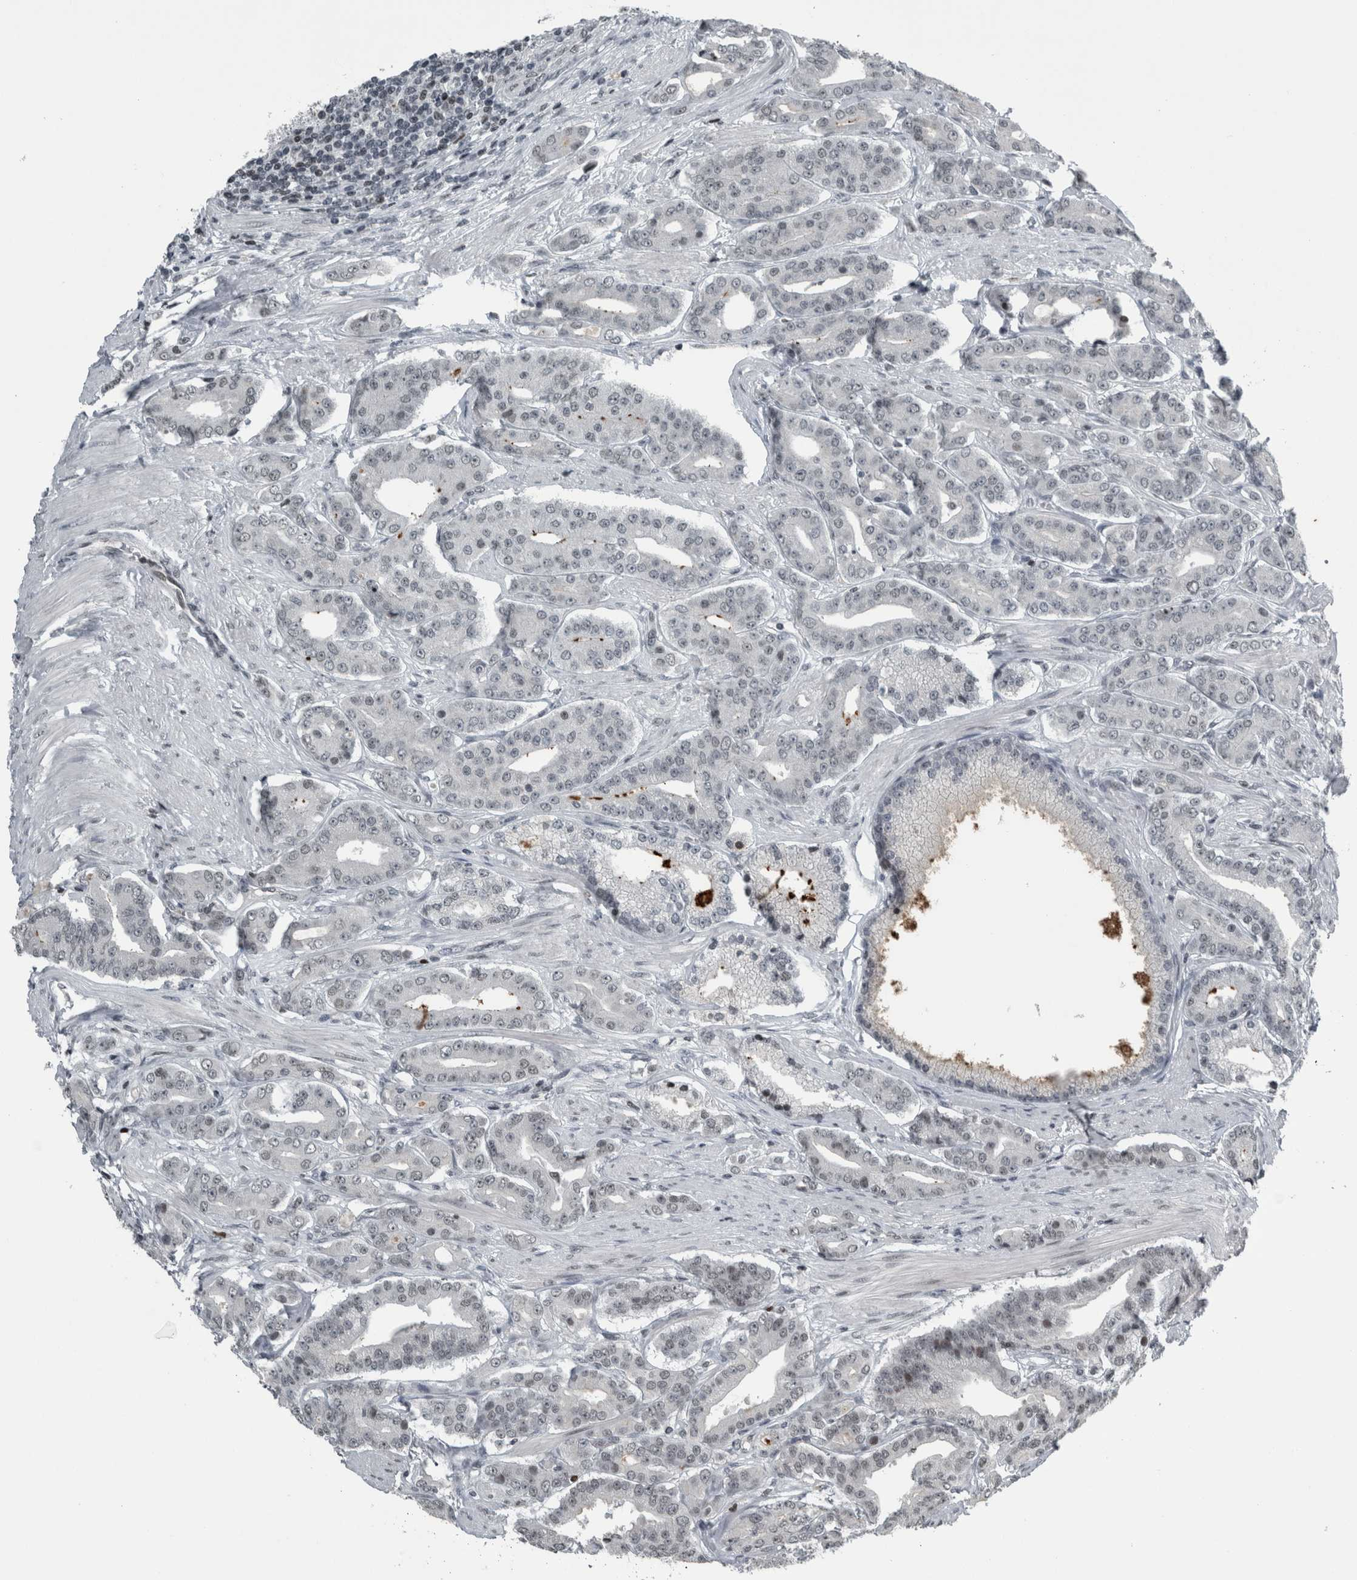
{"staining": {"intensity": "negative", "quantity": "none", "location": "none"}, "tissue": "prostate cancer", "cell_type": "Tumor cells", "image_type": "cancer", "snomed": [{"axis": "morphology", "description": "Adenocarcinoma, High grade"}, {"axis": "topography", "description": "Prostate"}], "caption": "The immunohistochemistry image has no significant expression in tumor cells of prostate adenocarcinoma (high-grade) tissue. (Immunohistochemistry, brightfield microscopy, high magnification).", "gene": "UNC50", "patient": {"sex": "male", "age": 71}}